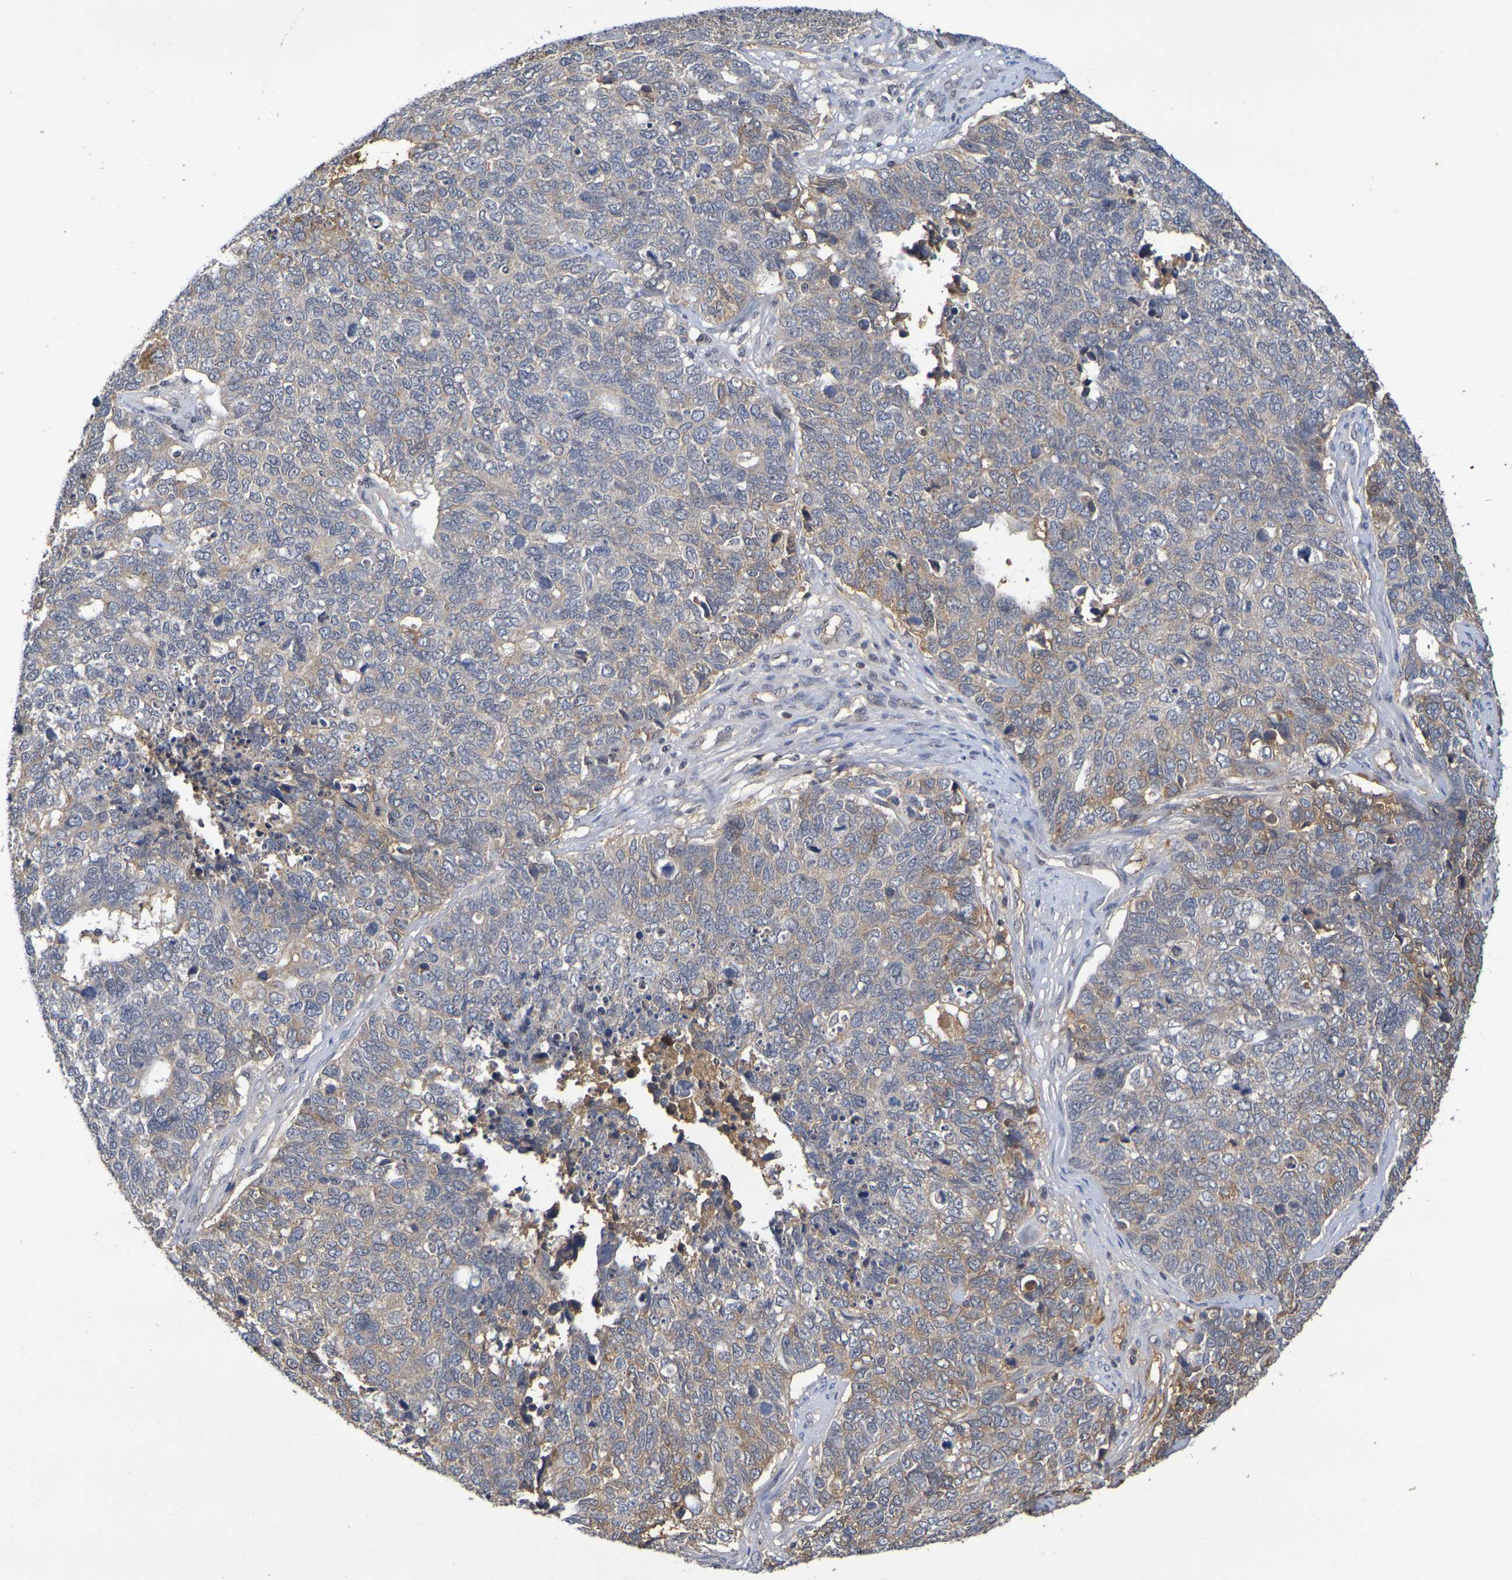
{"staining": {"intensity": "moderate", "quantity": "25%-75%", "location": "cytoplasmic/membranous"}, "tissue": "cervical cancer", "cell_type": "Tumor cells", "image_type": "cancer", "snomed": [{"axis": "morphology", "description": "Squamous cell carcinoma, NOS"}, {"axis": "topography", "description": "Cervix"}], "caption": "Protein analysis of cervical squamous cell carcinoma tissue shows moderate cytoplasmic/membranous staining in approximately 25%-75% of tumor cells.", "gene": "TERF2", "patient": {"sex": "female", "age": 63}}